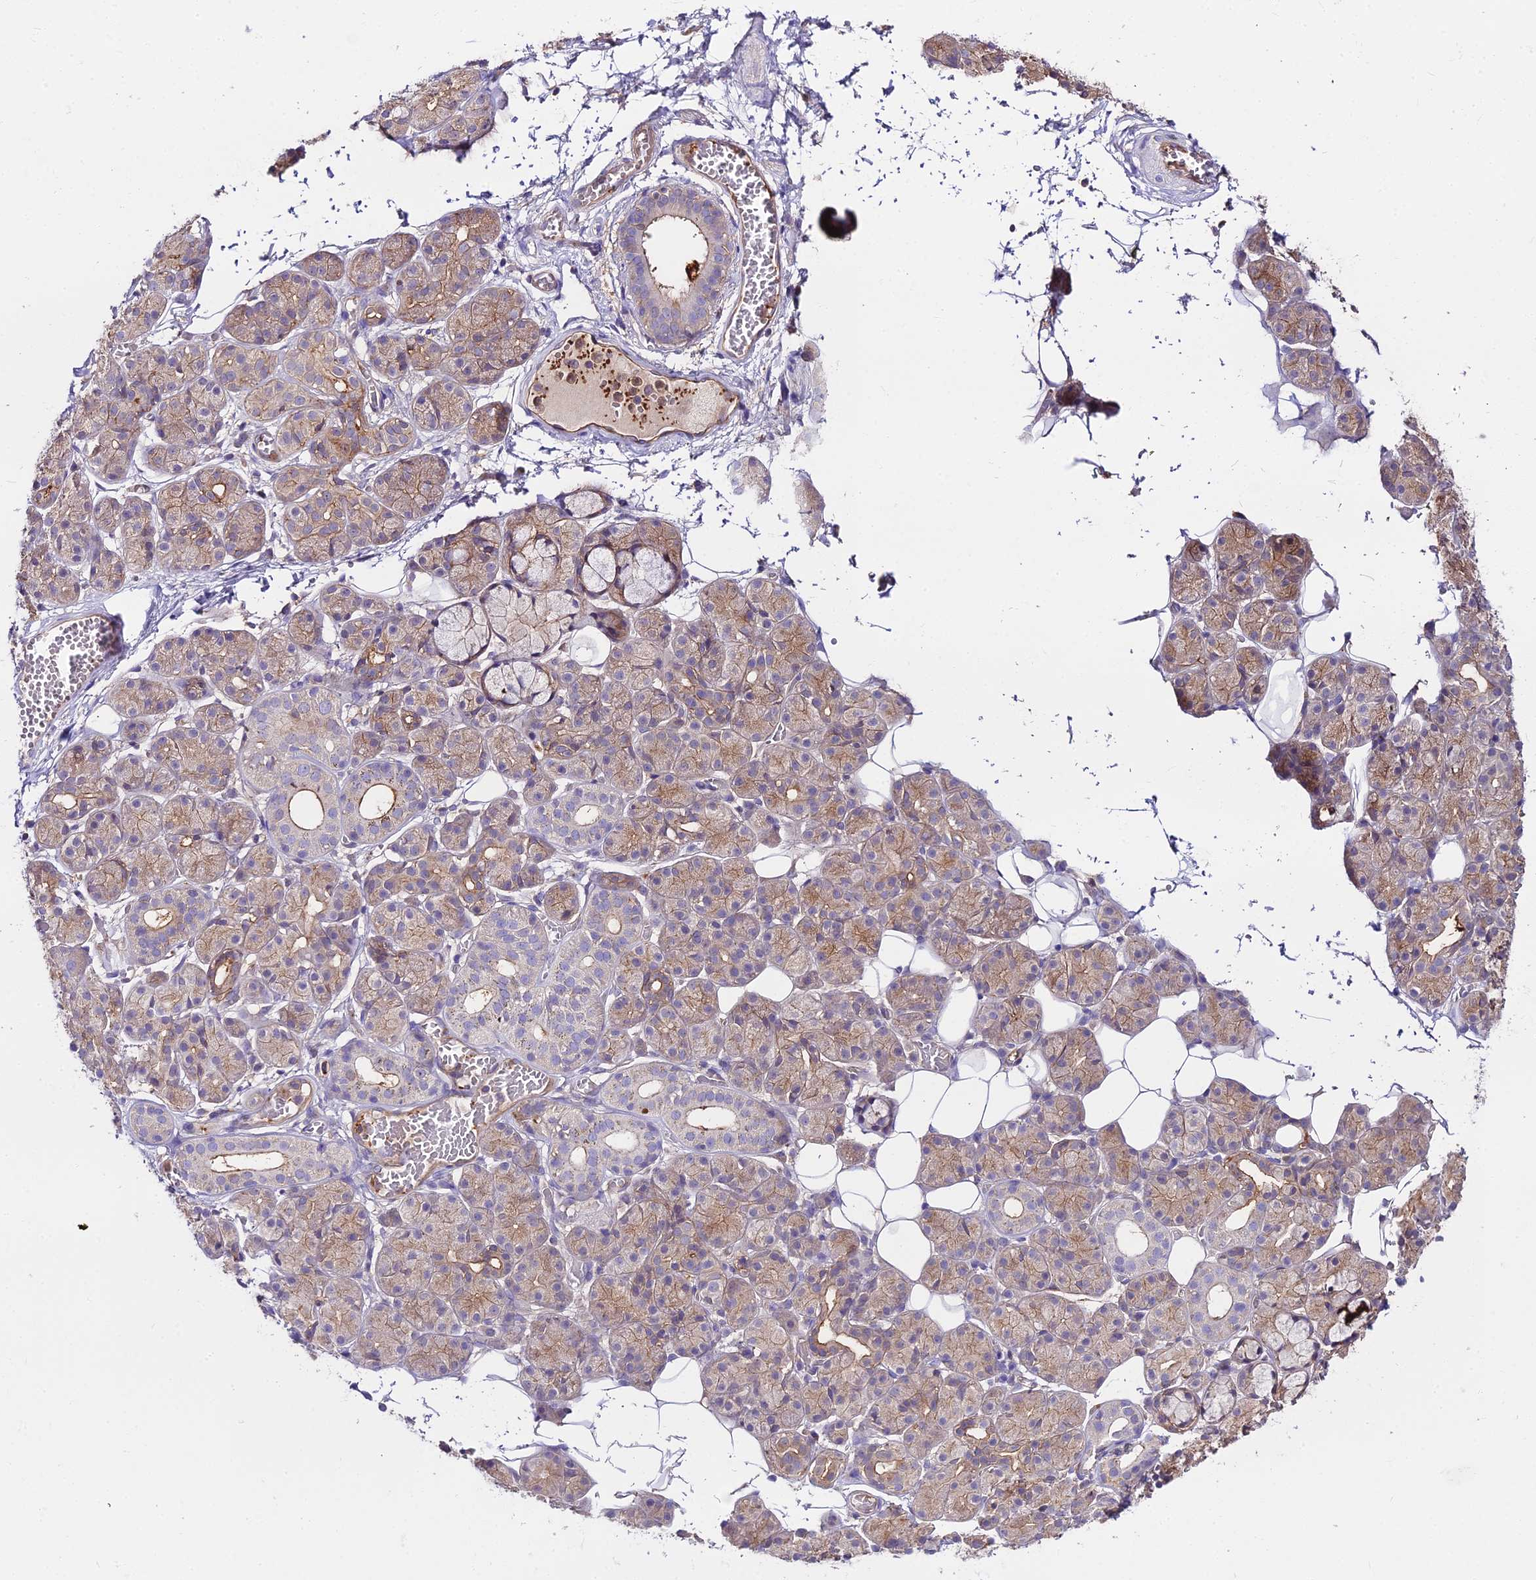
{"staining": {"intensity": "moderate", "quantity": "<25%", "location": "cytoplasmic/membranous"}, "tissue": "salivary gland", "cell_type": "Glandular cells", "image_type": "normal", "snomed": [{"axis": "morphology", "description": "Normal tissue, NOS"}, {"axis": "topography", "description": "Salivary gland"}], "caption": "Salivary gland stained for a protein demonstrates moderate cytoplasmic/membranous positivity in glandular cells.", "gene": "GLYAT", "patient": {"sex": "male", "age": 63}}